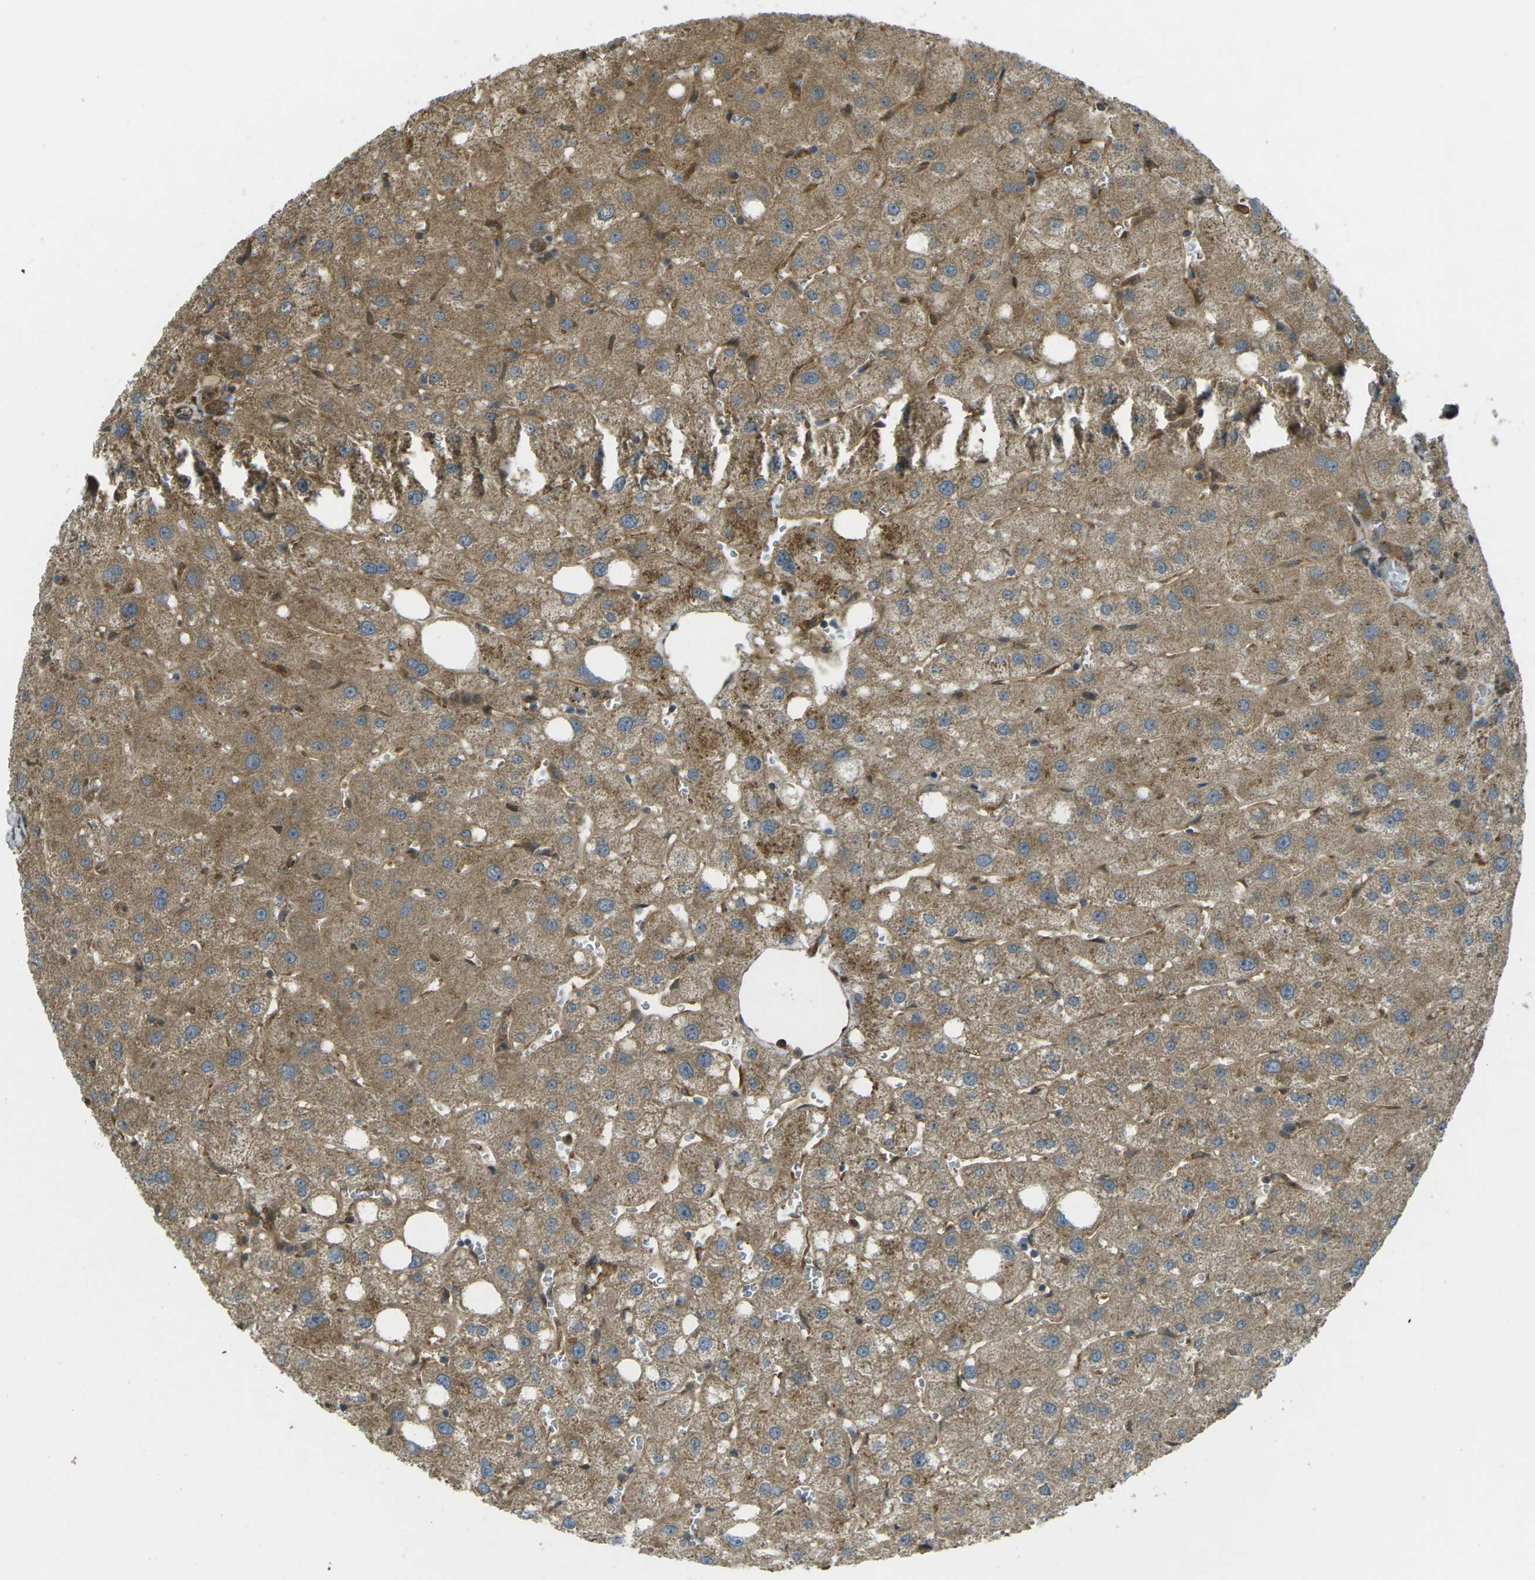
{"staining": {"intensity": "weak", "quantity": "<25%", "location": "cytoplasmic/membranous"}, "tissue": "liver", "cell_type": "Cholangiocytes", "image_type": "normal", "snomed": [{"axis": "morphology", "description": "Normal tissue, NOS"}, {"axis": "topography", "description": "Liver"}], "caption": "Histopathology image shows no significant protein positivity in cholangiocytes of unremarkable liver. The staining was performed using DAB (3,3'-diaminobenzidine) to visualize the protein expression in brown, while the nuclei were stained in blue with hematoxylin (Magnification: 20x).", "gene": "CHMP3", "patient": {"sex": "male", "age": 73}}